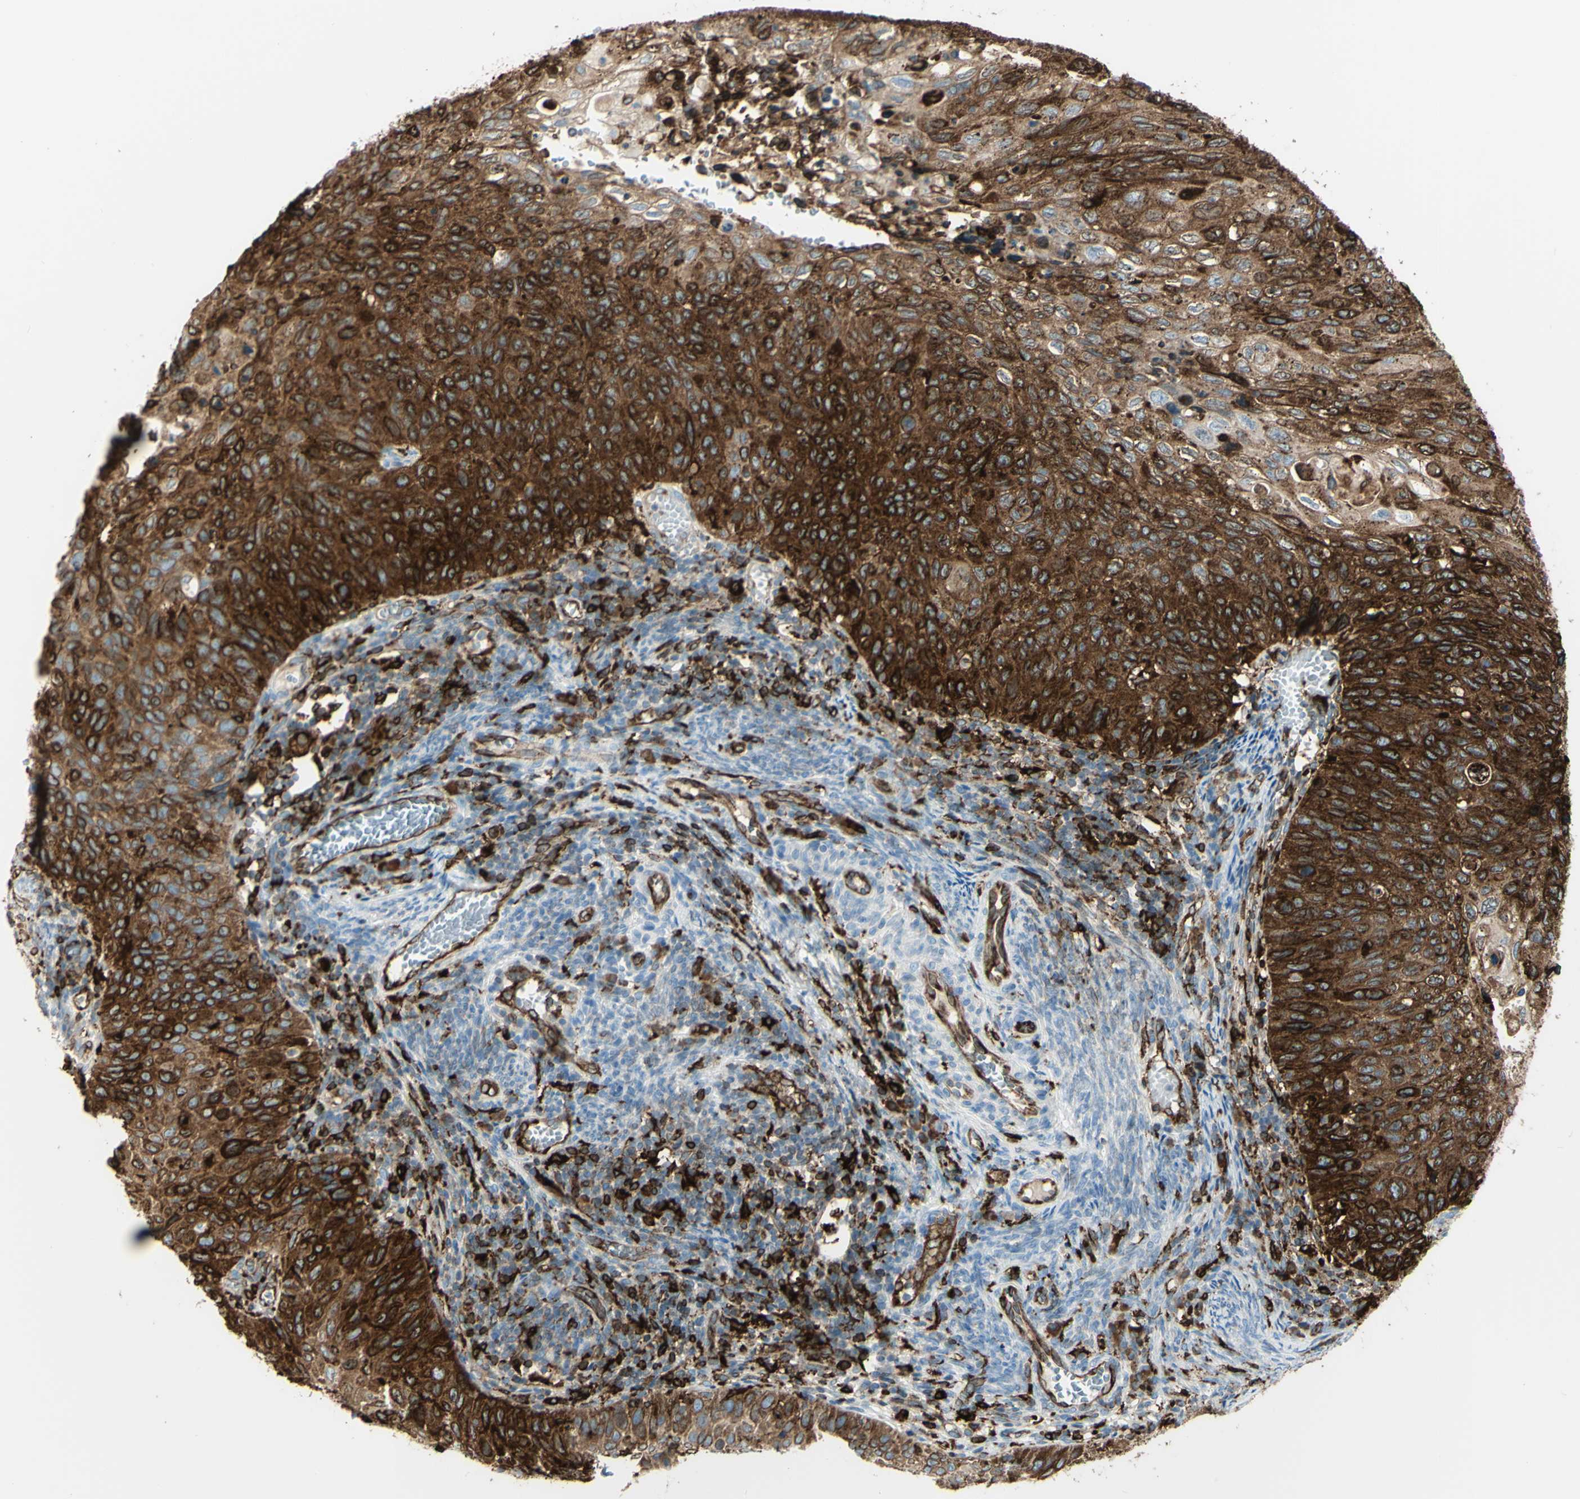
{"staining": {"intensity": "strong", "quantity": ">75%", "location": "cytoplasmic/membranous"}, "tissue": "cervical cancer", "cell_type": "Tumor cells", "image_type": "cancer", "snomed": [{"axis": "morphology", "description": "Squamous cell carcinoma, NOS"}, {"axis": "topography", "description": "Cervix"}], "caption": "IHC (DAB (3,3'-diaminobenzidine)) staining of human squamous cell carcinoma (cervical) displays strong cytoplasmic/membranous protein positivity in approximately >75% of tumor cells. Immunohistochemistry stains the protein of interest in brown and the nuclei are stained blue.", "gene": "CD74", "patient": {"sex": "female", "age": 70}}